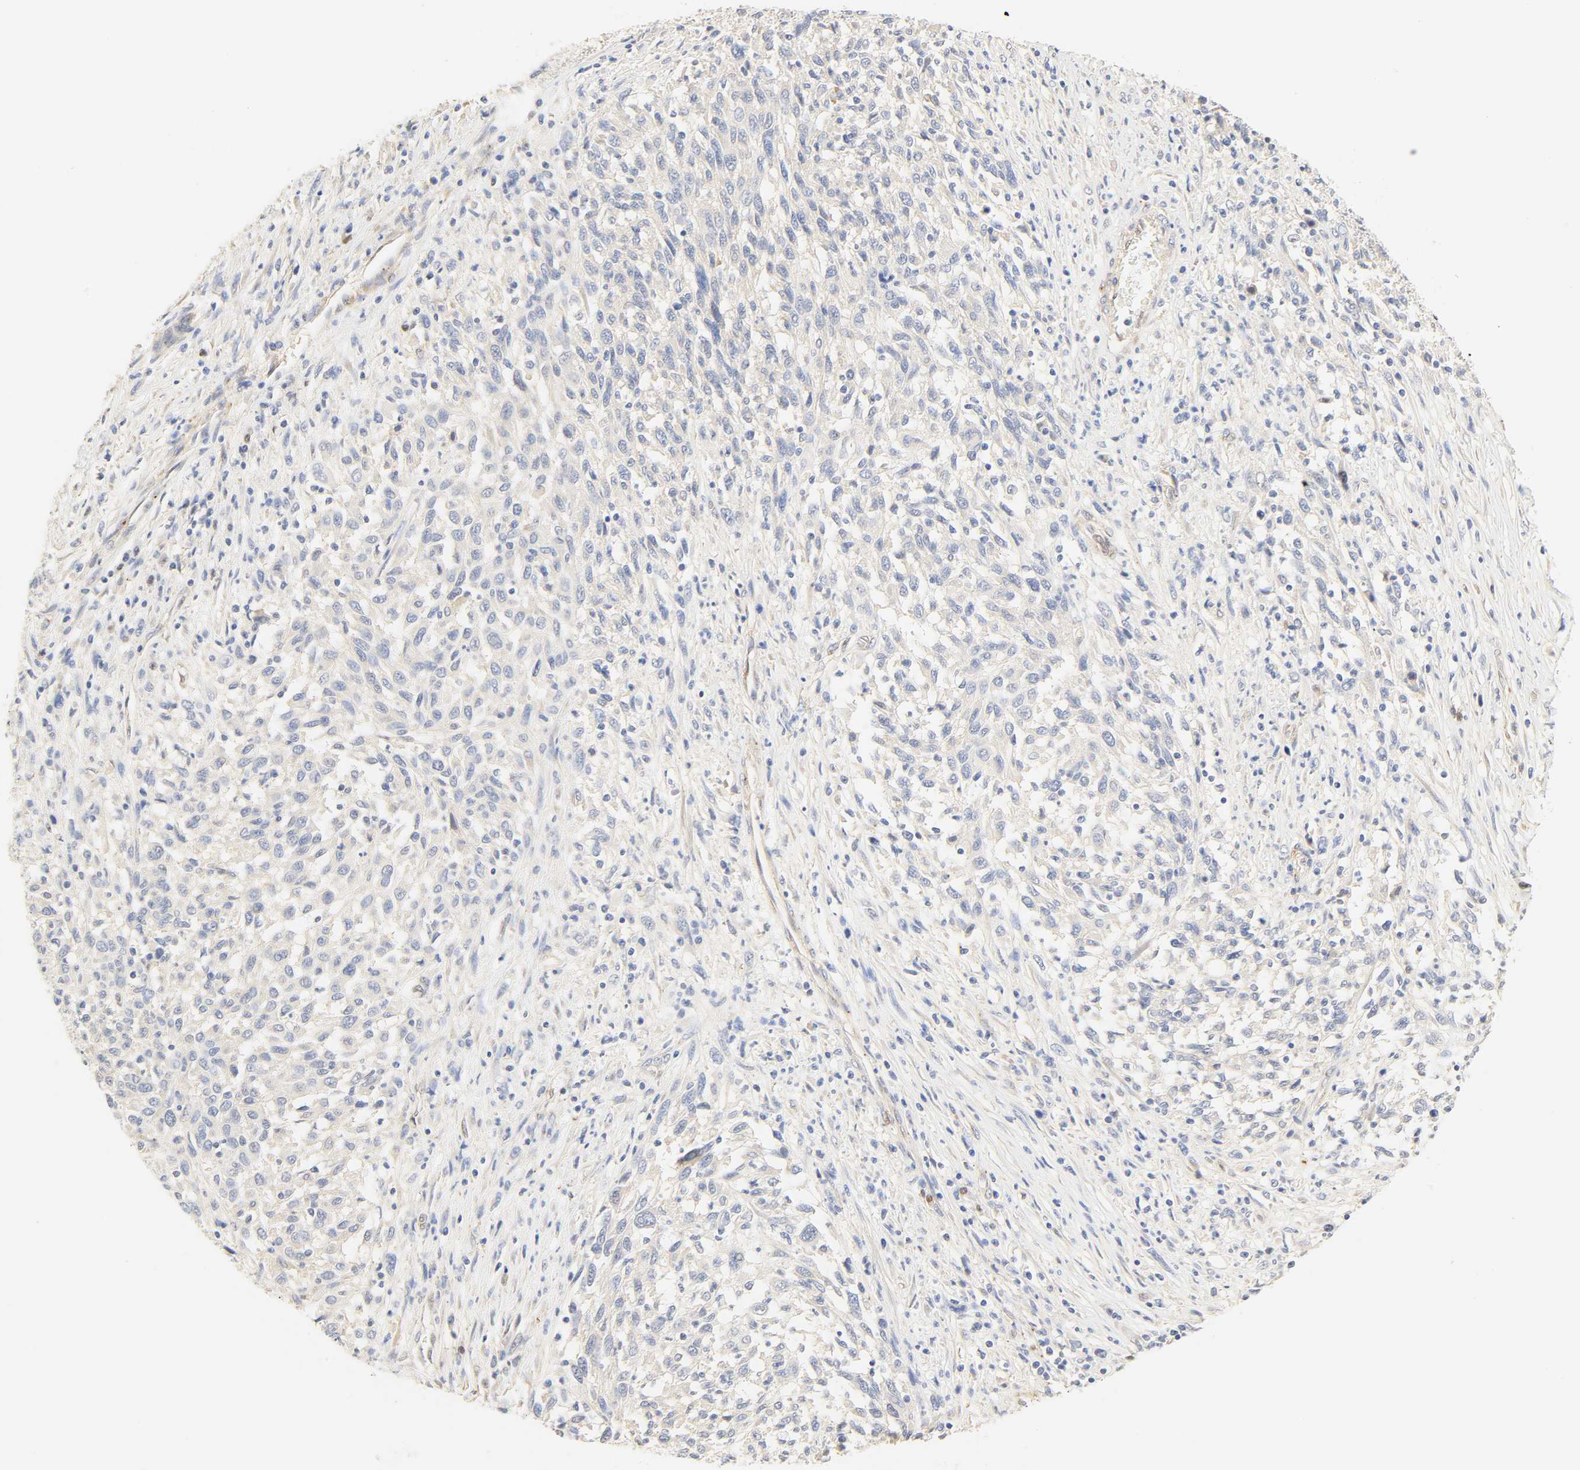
{"staining": {"intensity": "negative", "quantity": "none", "location": "none"}, "tissue": "melanoma", "cell_type": "Tumor cells", "image_type": "cancer", "snomed": [{"axis": "morphology", "description": "Malignant melanoma, Metastatic site"}, {"axis": "topography", "description": "Lymph node"}], "caption": "Malignant melanoma (metastatic site) stained for a protein using immunohistochemistry exhibits no expression tumor cells.", "gene": "BORCS8-MEF2B", "patient": {"sex": "male", "age": 61}}